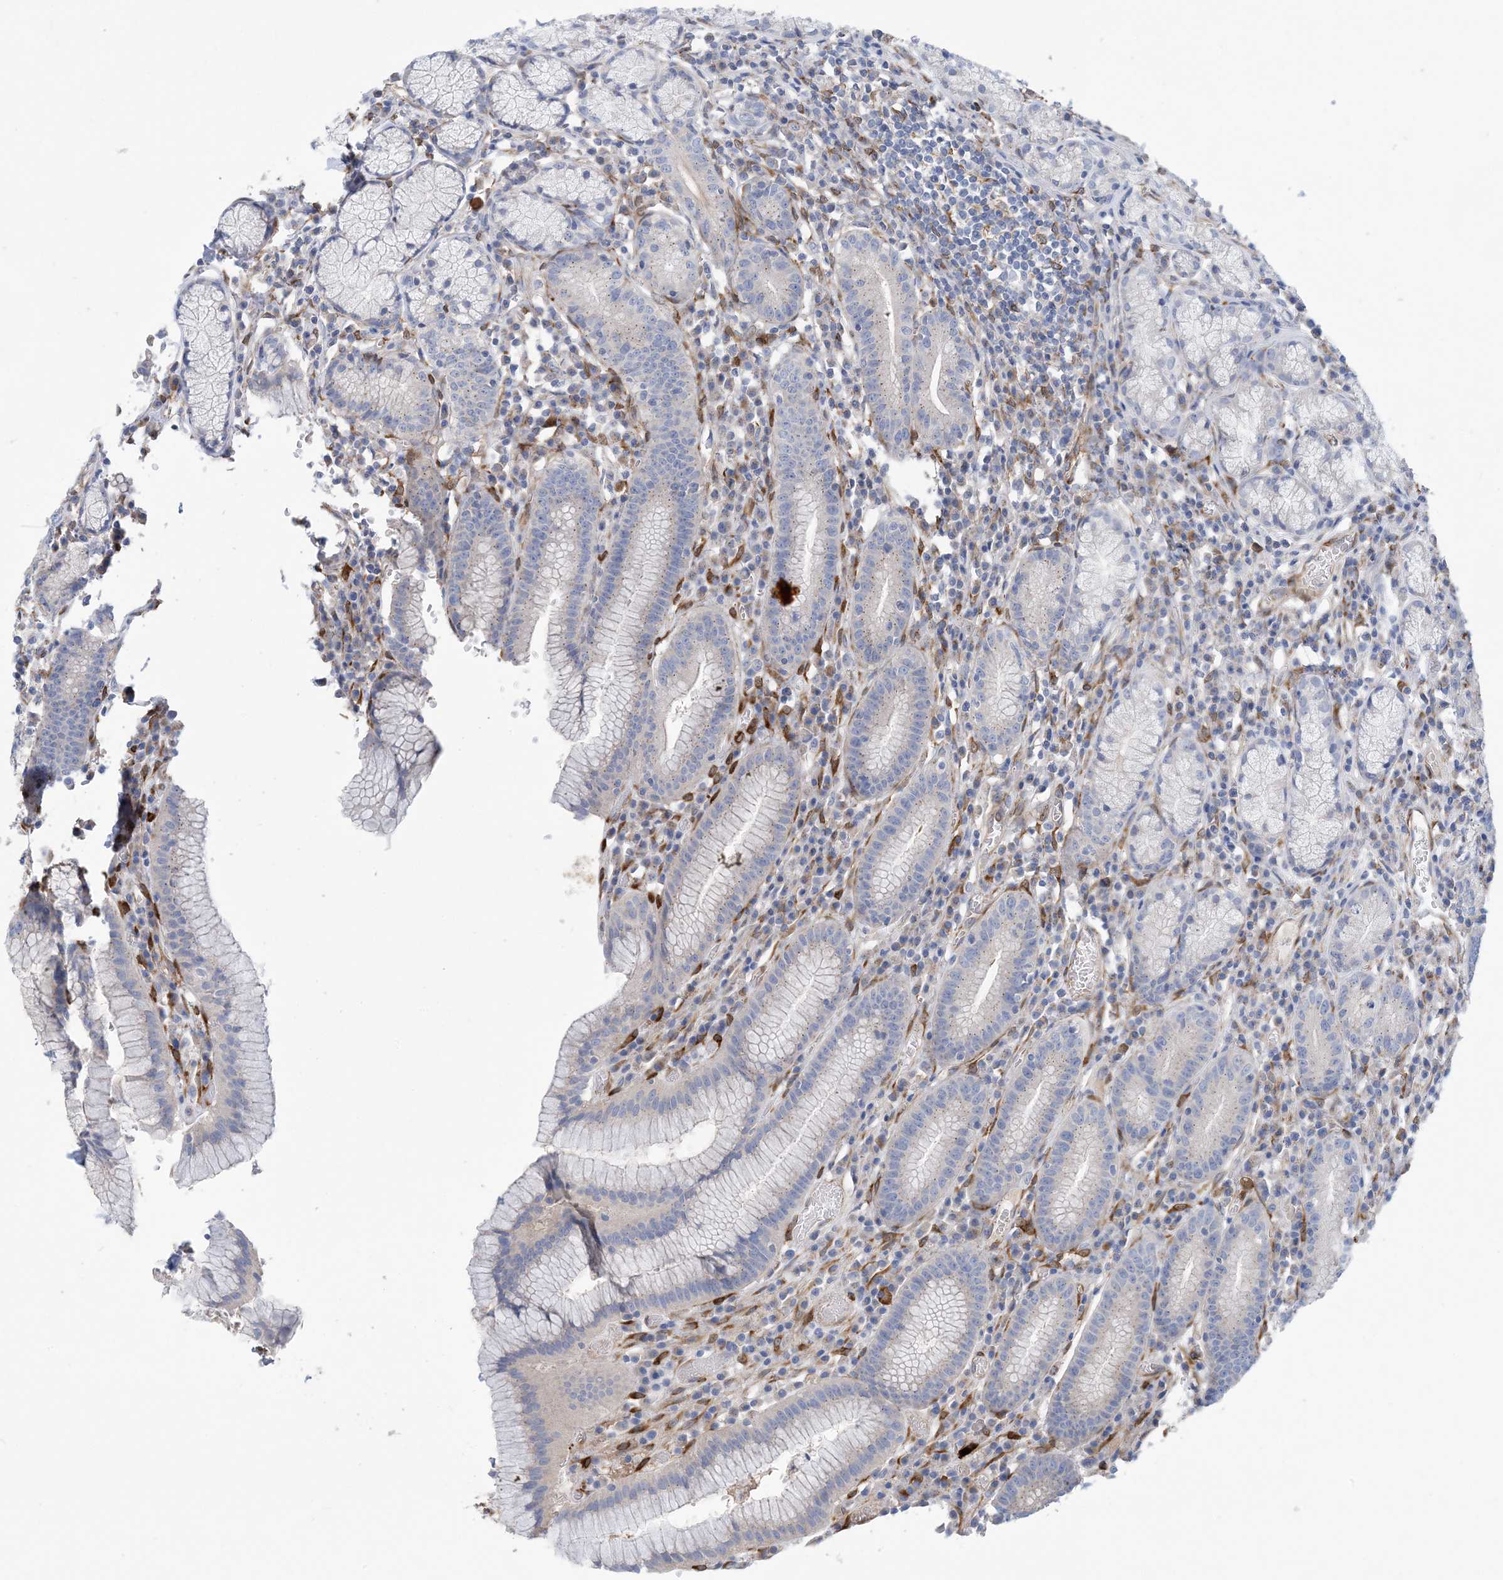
{"staining": {"intensity": "negative", "quantity": "none", "location": "none"}, "tissue": "stomach", "cell_type": "Glandular cells", "image_type": "normal", "snomed": [{"axis": "morphology", "description": "Normal tissue, NOS"}, {"axis": "topography", "description": "Stomach"}], "caption": "Micrograph shows no significant protein positivity in glandular cells of normal stomach.", "gene": "RBMS3", "patient": {"sex": "male", "age": 55}}